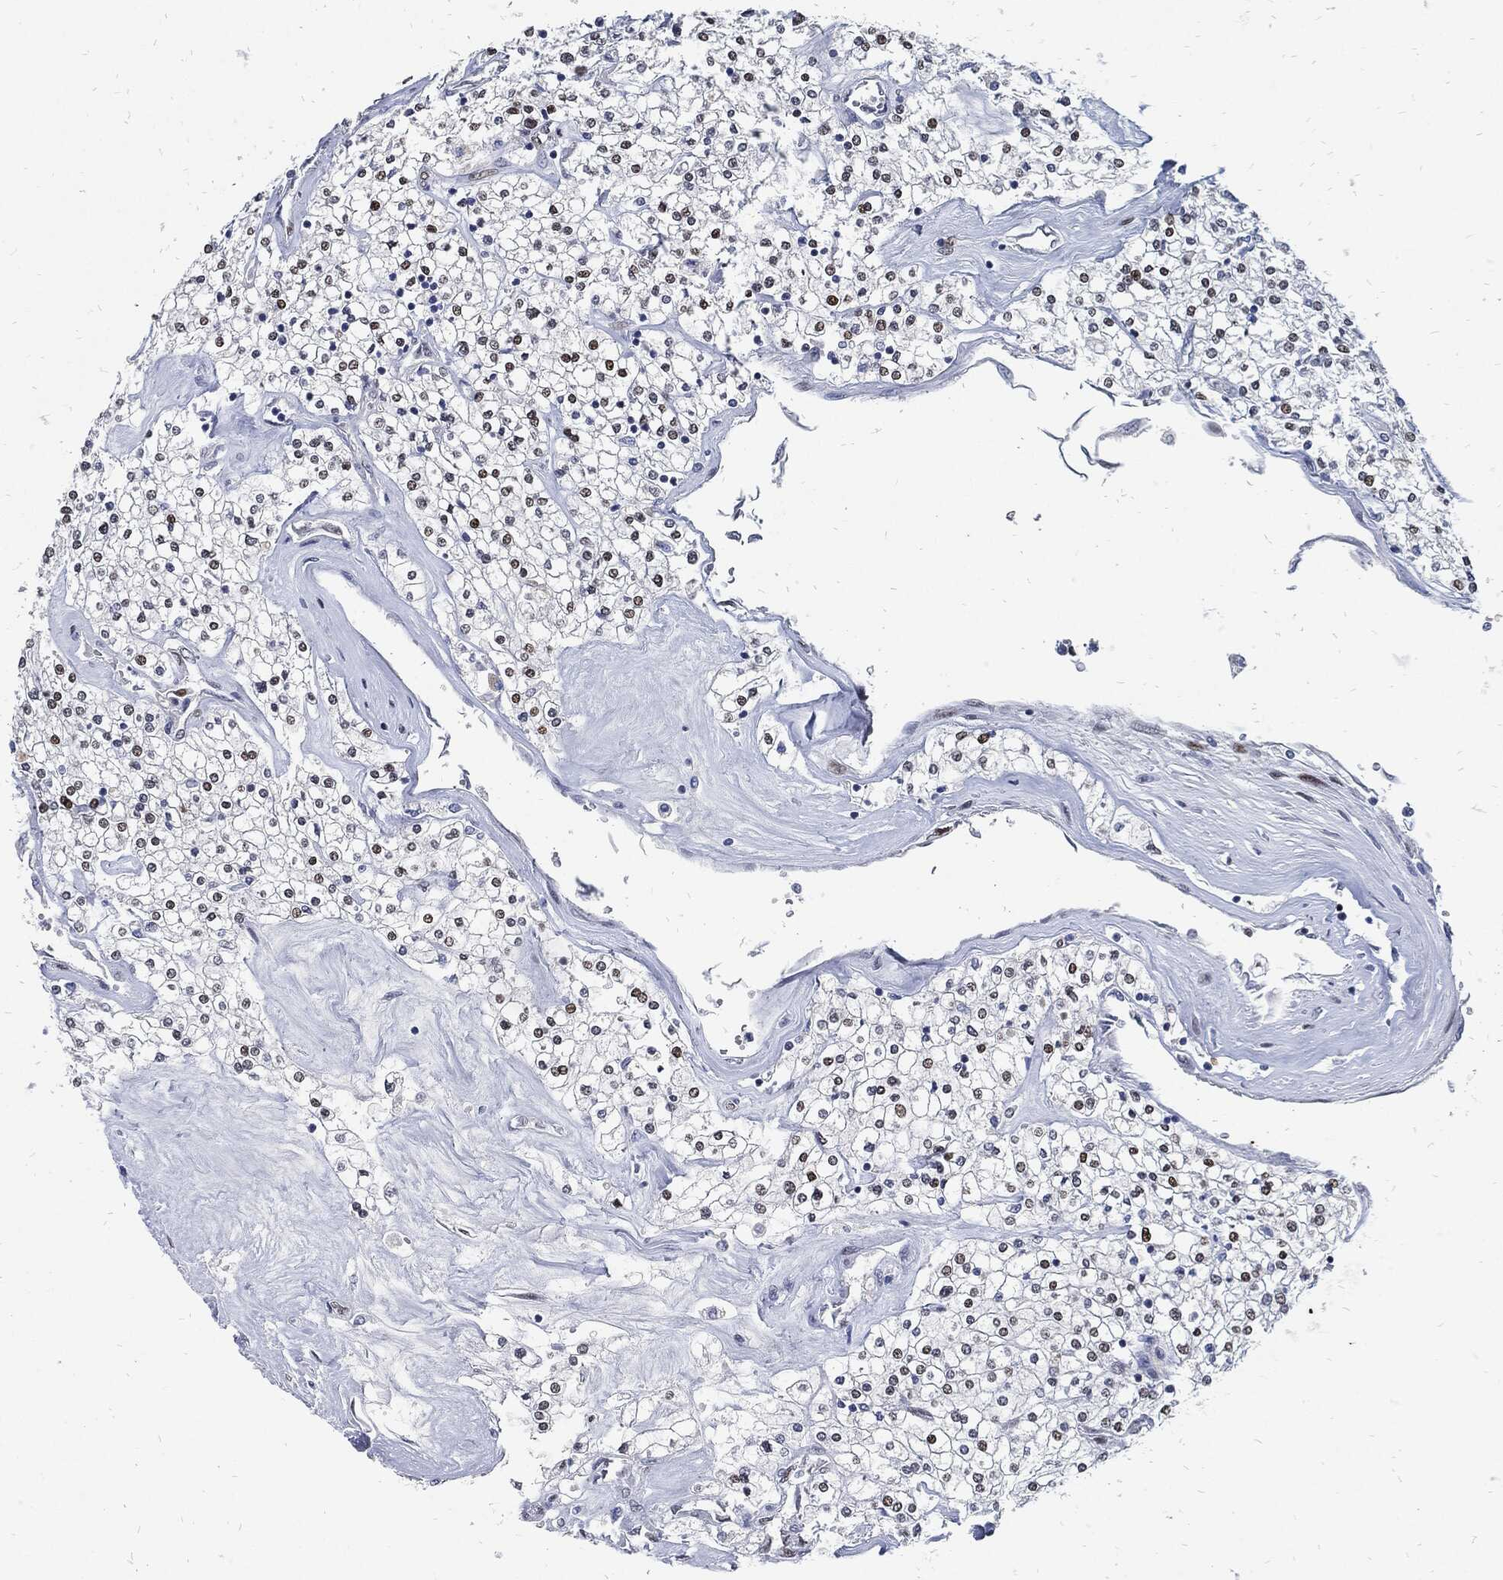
{"staining": {"intensity": "moderate", "quantity": "<25%", "location": "nuclear"}, "tissue": "renal cancer", "cell_type": "Tumor cells", "image_type": "cancer", "snomed": [{"axis": "morphology", "description": "Adenocarcinoma, NOS"}, {"axis": "topography", "description": "Kidney"}], "caption": "Immunohistochemistry (IHC) histopathology image of neoplastic tissue: renal adenocarcinoma stained using immunohistochemistry (IHC) exhibits low levels of moderate protein expression localized specifically in the nuclear of tumor cells, appearing as a nuclear brown color.", "gene": "JUN", "patient": {"sex": "male", "age": 80}}